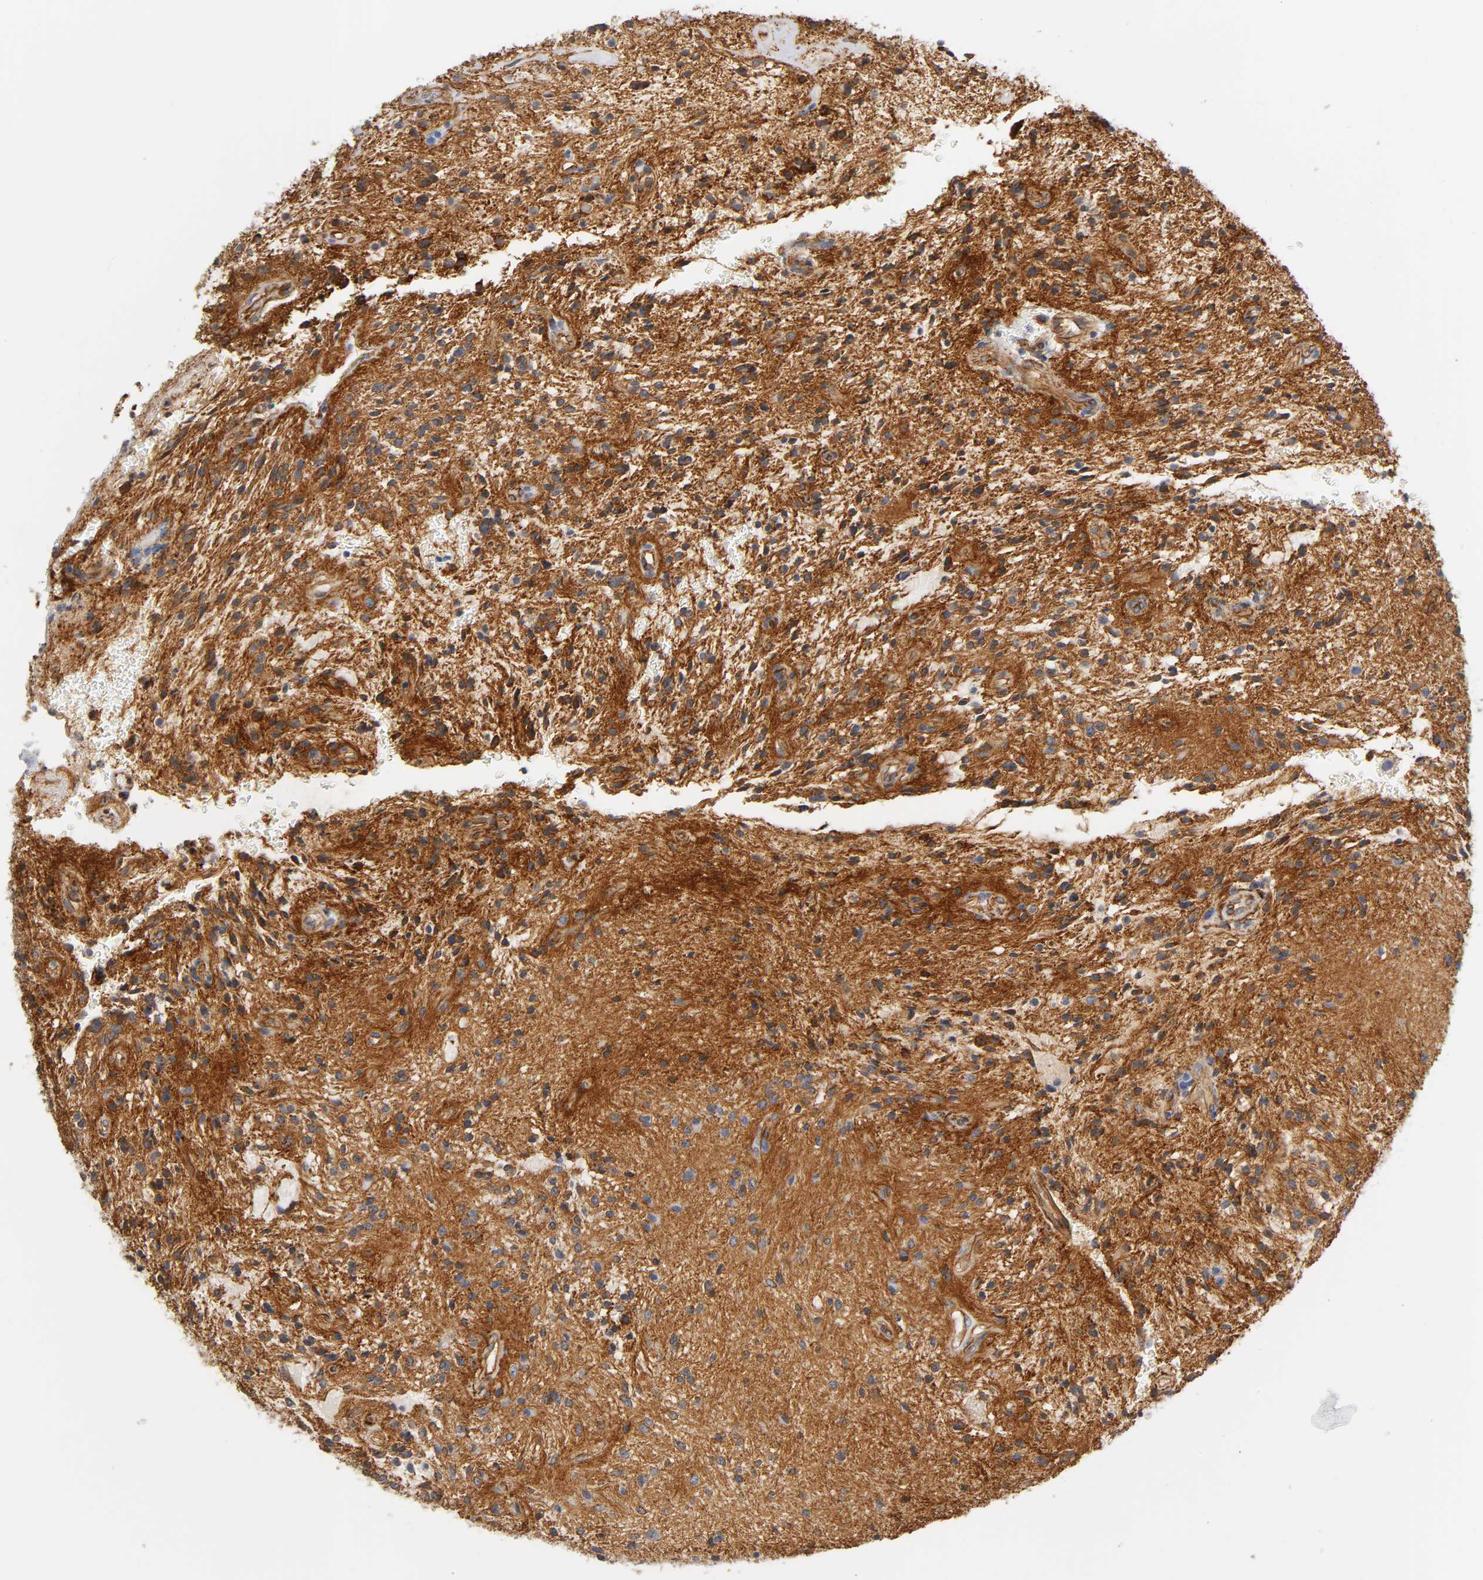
{"staining": {"intensity": "moderate", "quantity": ">75%", "location": "cytoplasmic/membranous"}, "tissue": "glioma", "cell_type": "Tumor cells", "image_type": "cancer", "snomed": [{"axis": "morphology", "description": "Glioma, malignant, NOS"}, {"axis": "topography", "description": "Cerebellum"}], "caption": "Immunohistochemical staining of human glioma (malignant) displays medium levels of moderate cytoplasmic/membranous expression in about >75% of tumor cells.", "gene": "SPTAN1", "patient": {"sex": "female", "age": 10}}